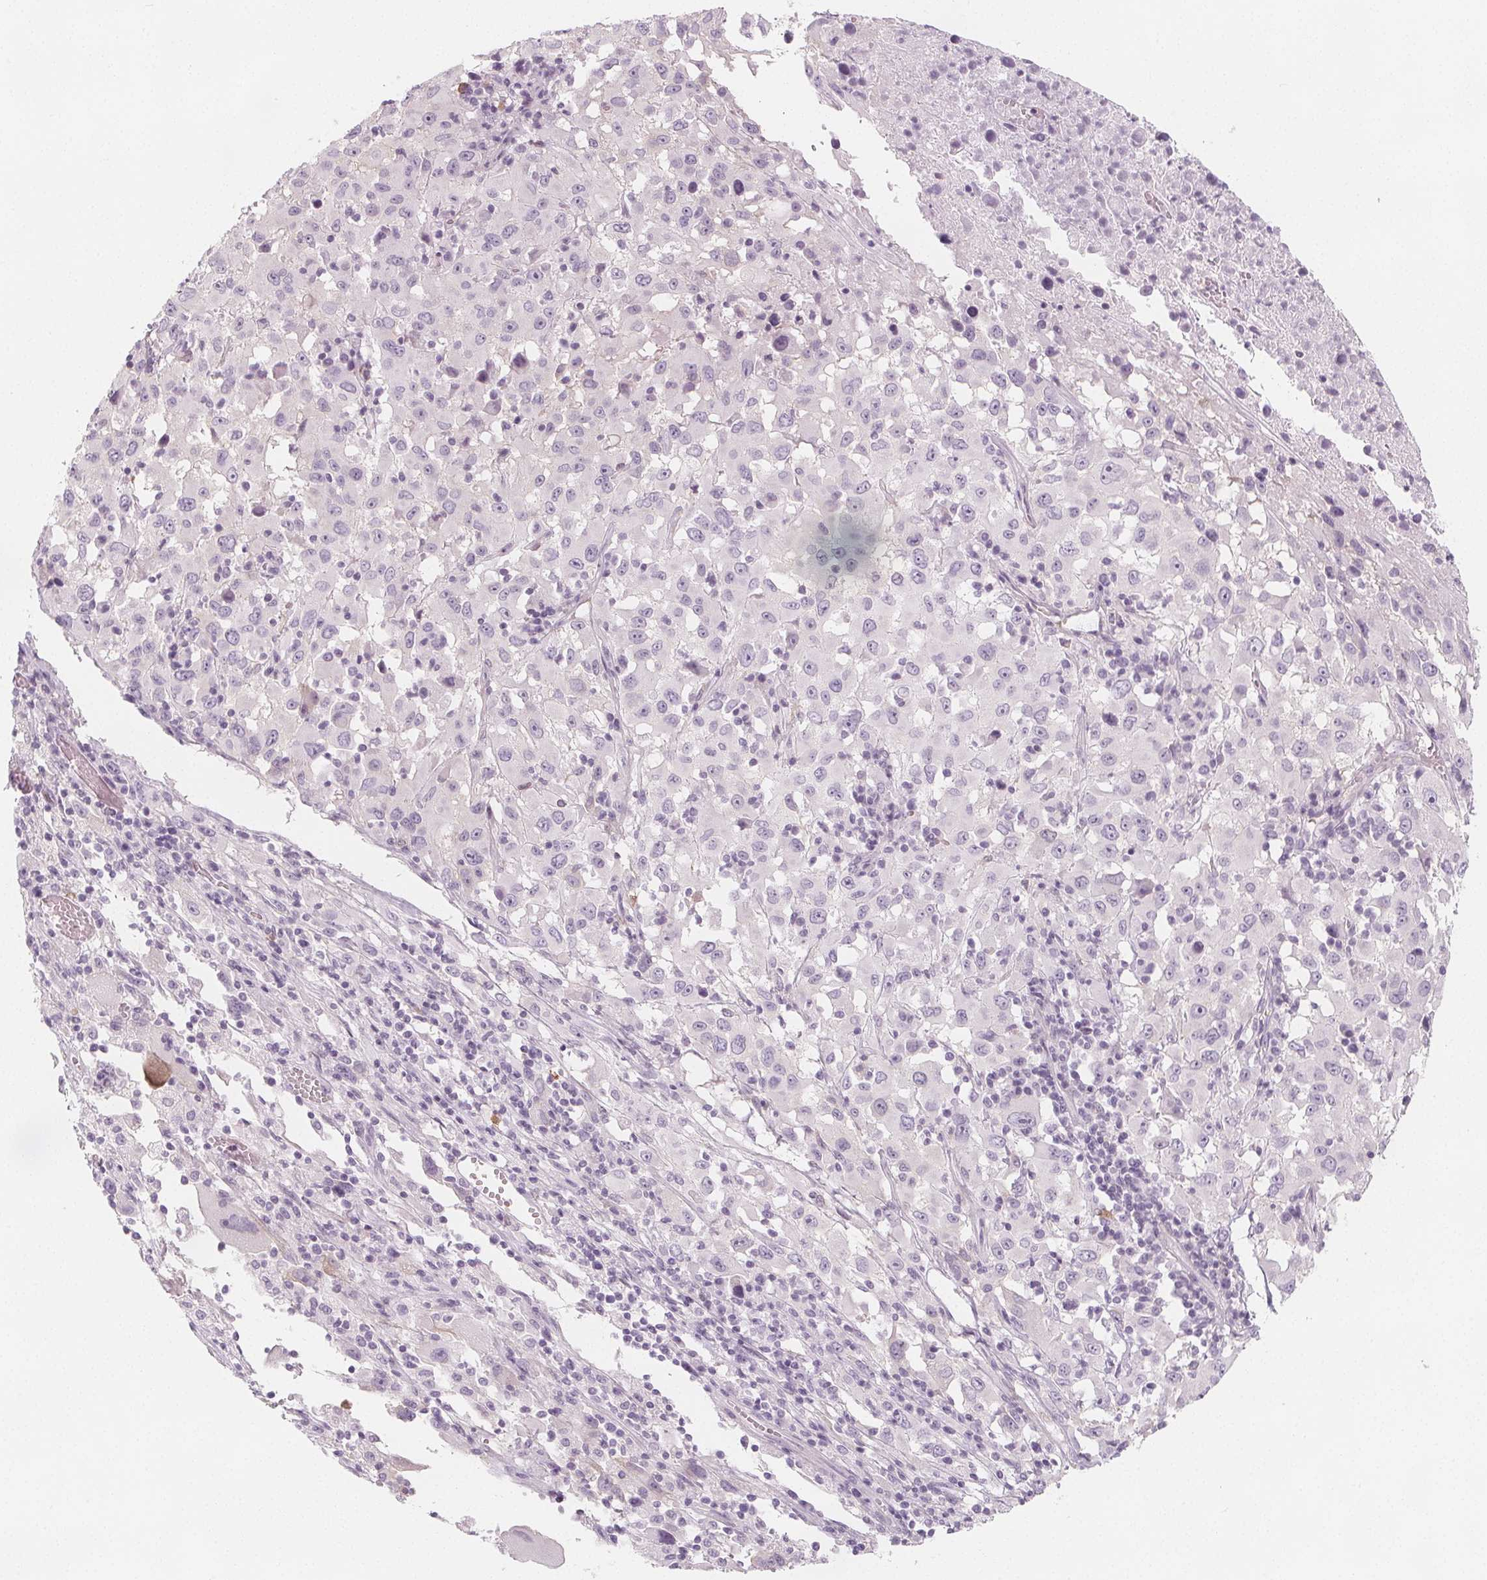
{"staining": {"intensity": "negative", "quantity": "none", "location": "none"}, "tissue": "melanoma", "cell_type": "Tumor cells", "image_type": "cancer", "snomed": [{"axis": "morphology", "description": "Malignant melanoma, Metastatic site"}, {"axis": "topography", "description": "Soft tissue"}], "caption": "Malignant melanoma (metastatic site) was stained to show a protein in brown. There is no significant expression in tumor cells.", "gene": "MAP1A", "patient": {"sex": "male", "age": 50}}